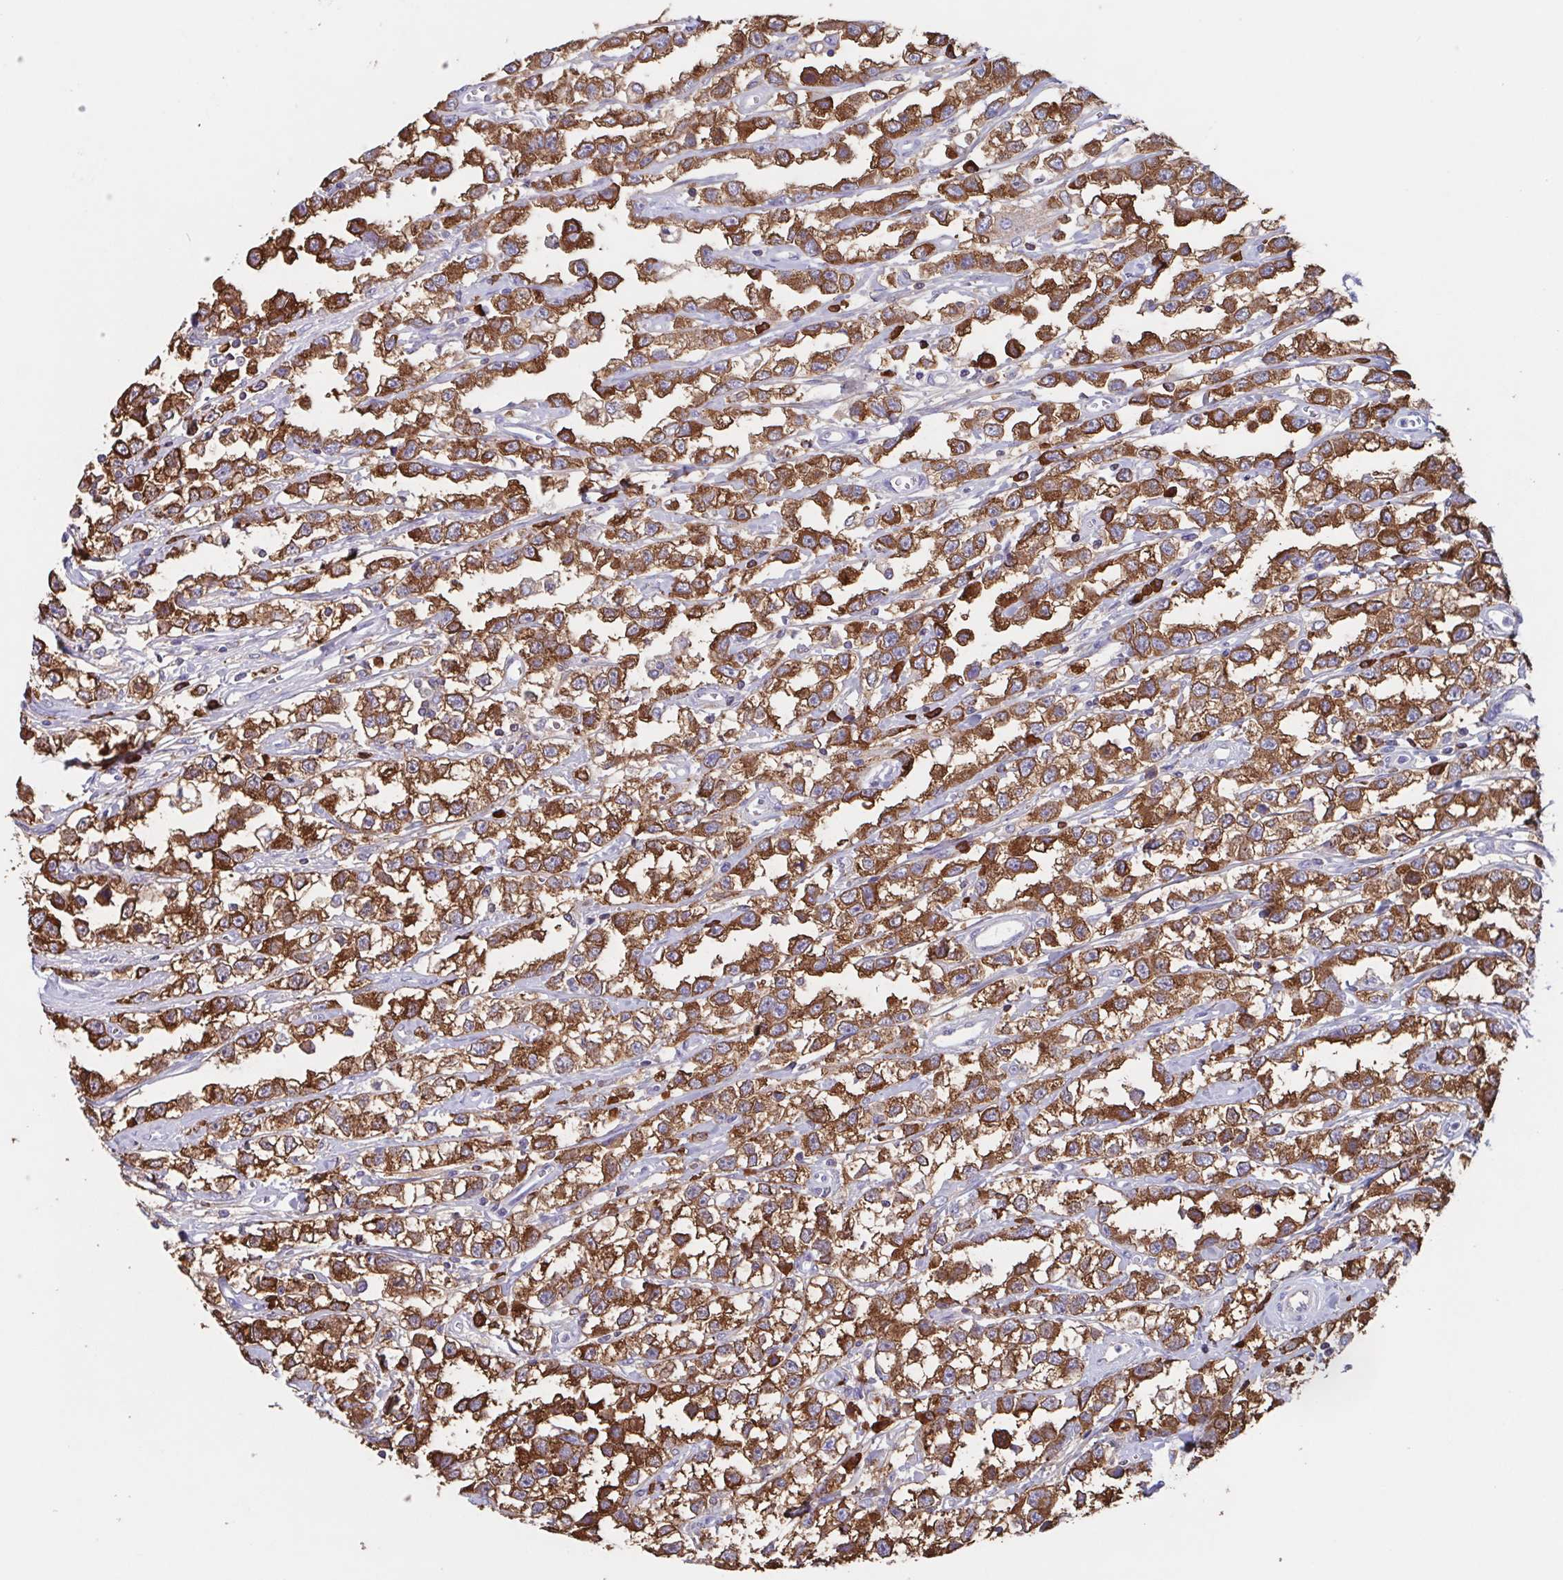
{"staining": {"intensity": "strong", "quantity": ">75%", "location": "cytoplasmic/membranous"}, "tissue": "testis cancer", "cell_type": "Tumor cells", "image_type": "cancer", "snomed": [{"axis": "morphology", "description": "Seminoma, NOS"}, {"axis": "topography", "description": "Testis"}], "caption": "This is a micrograph of IHC staining of testis cancer (seminoma), which shows strong staining in the cytoplasmic/membranous of tumor cells.", "gene": "TPD52", "patient": {"sex": "male", "age": 34}}